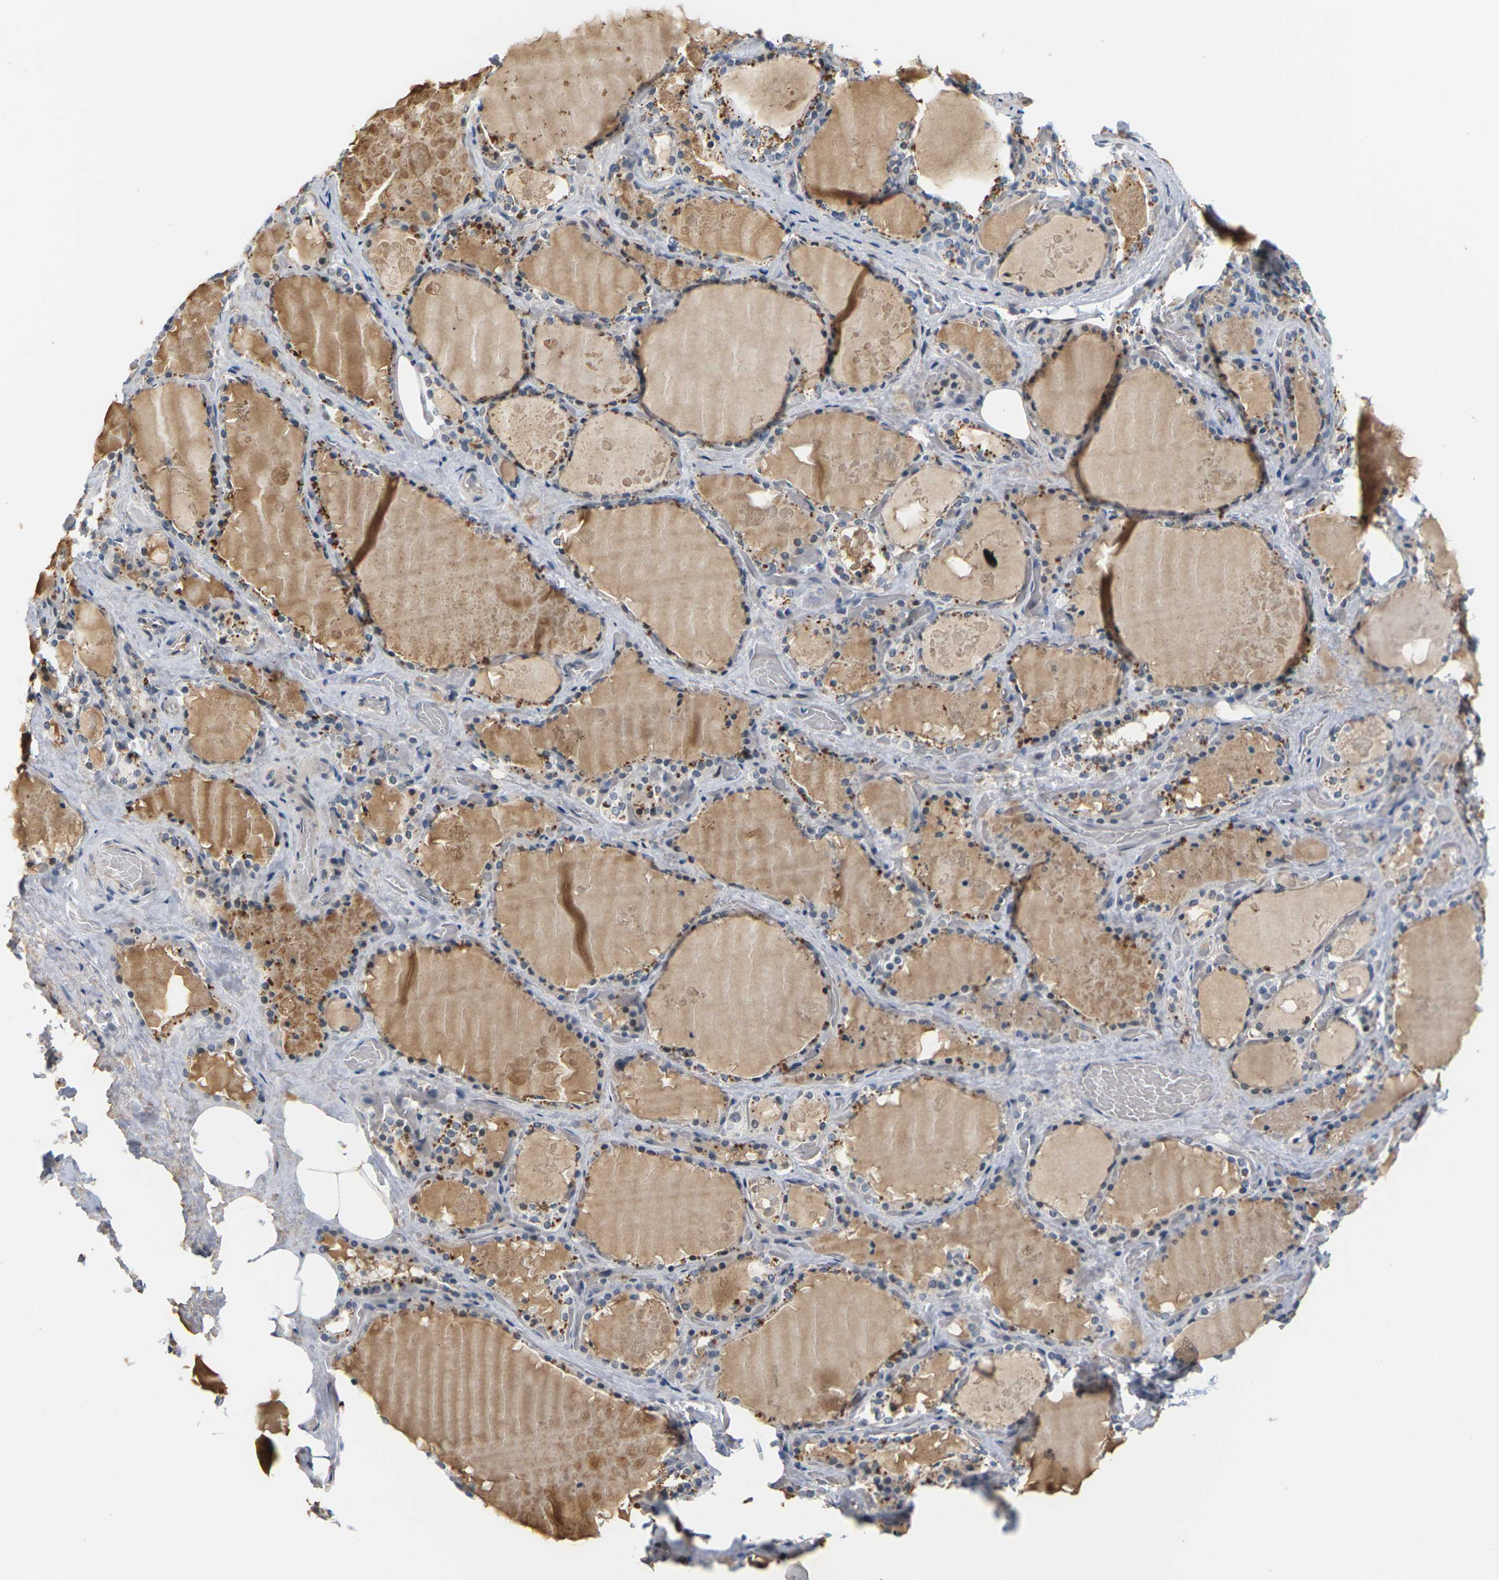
{"staining": {"intensity": "moderate", "quantity": ">75%", "location": "cytoplasmic/membranous"}, "tissue": "thyroid gland", "cell_type": "Glandular cells", "image_type": "normal", "snomed": [{"axis": "morphology", "description": "Normal tissue, NOS"}, {"axis": "topography", "description": "Thyroid gland"}], "caption": "Immunohistochemistry (DAB (3,3'-diaminobenzidine)) staining of normal thyroid gland shows moderate cytoplasmic/membranous protein staining in approximately >75% of glandular cells.", "gene": "PKP2", "patient": {"sex": "male", "age": 61}}